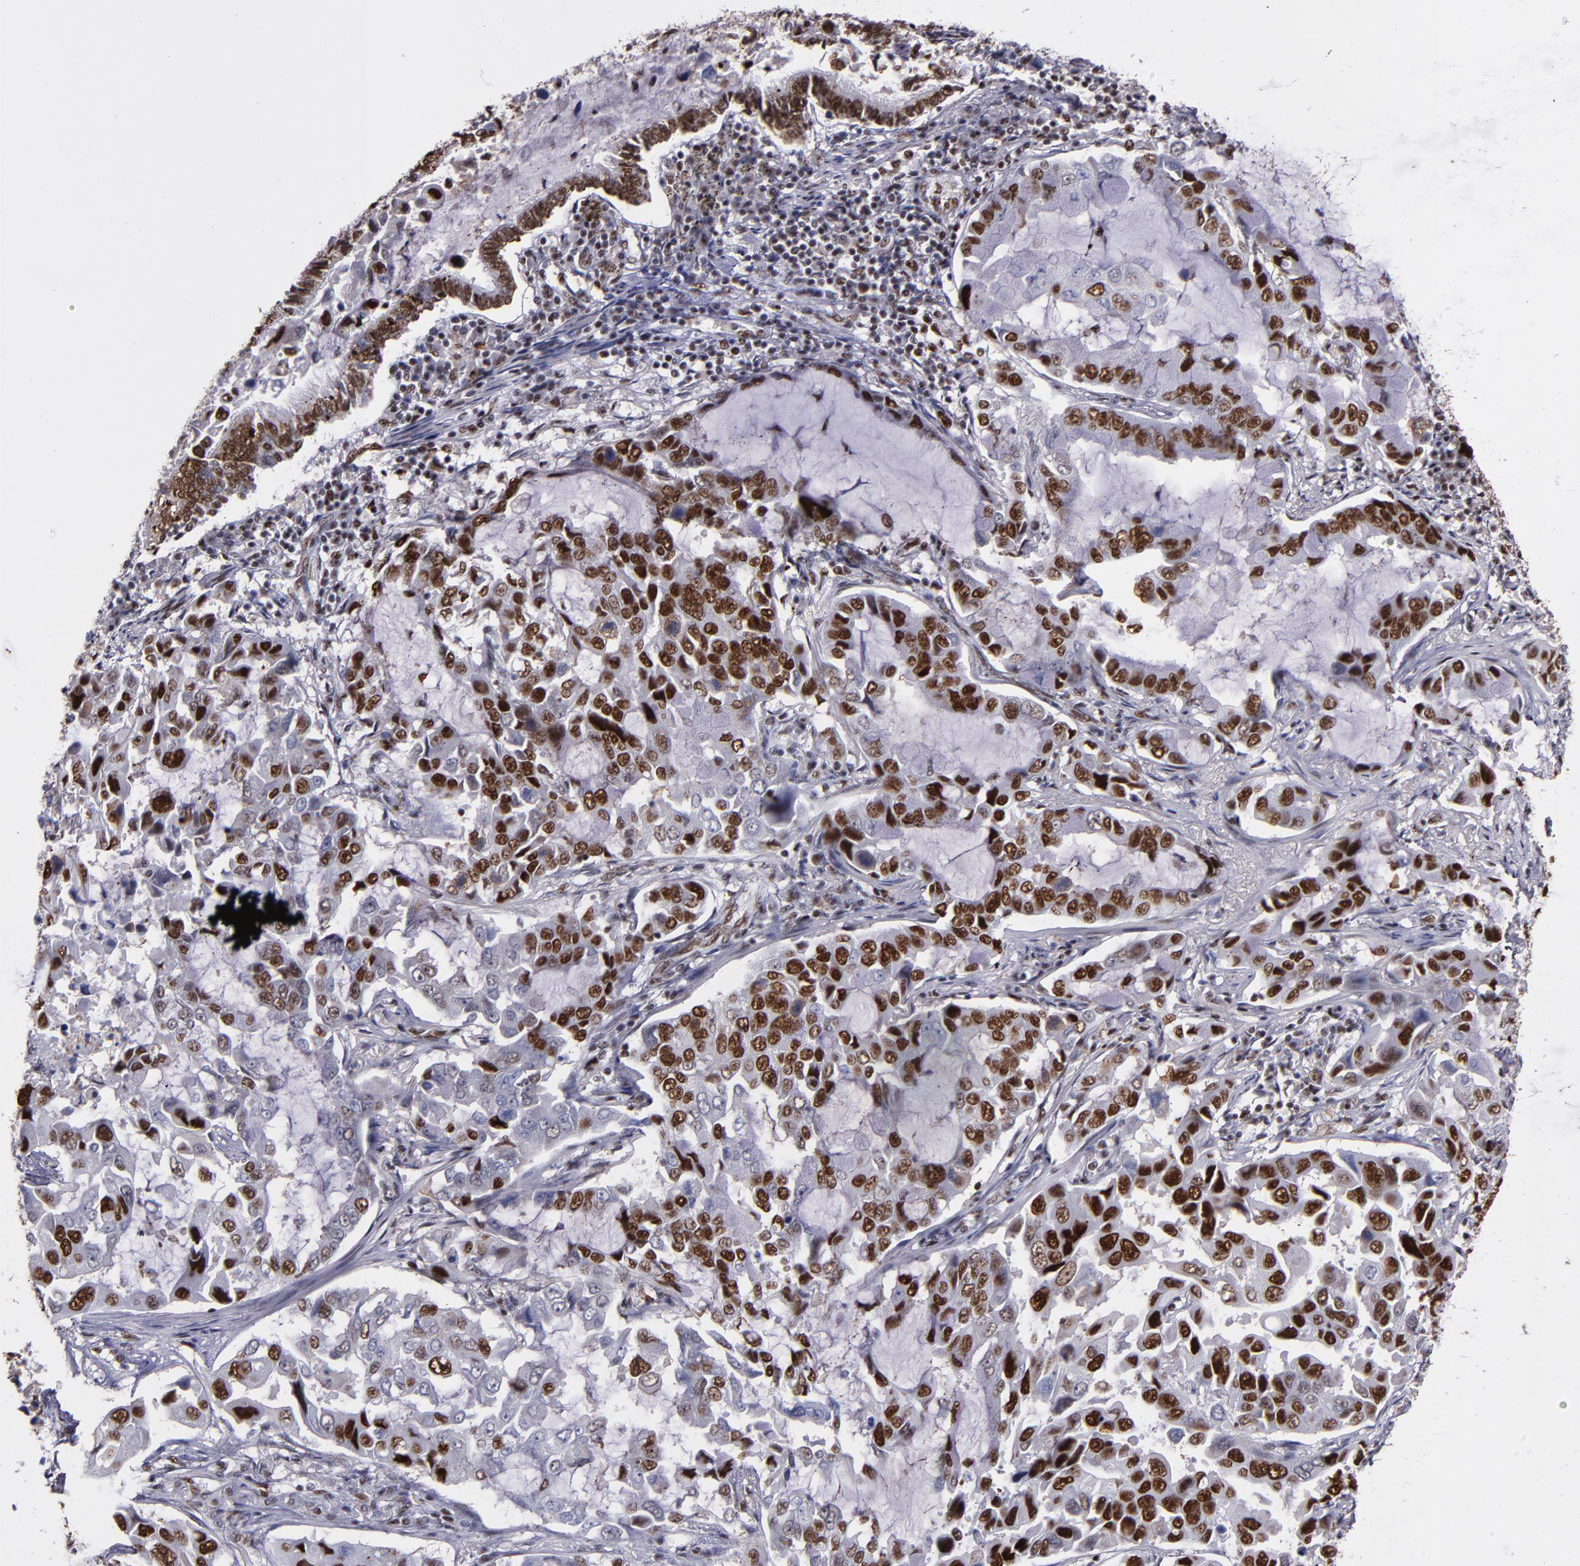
{"staining": {"intensity": "strong", "quantity": ">75%", "location": "nuclear"}, "tissue": "lung cancer", "cell_type": "Tumor cells", "image_type": "cancer", "snomed": [{"axis": "morphology", "description": "Adenocarcinoma, NOS"}, {"axis": "topography", "description": "Lung"}], "caption": "Strong nuclear staining is appreciated in approximately >75% of tumor cells in adenocarcinoma (lung).", "gene": "PPP4R3A", "patient": {"sex": "male", "age": 64}}